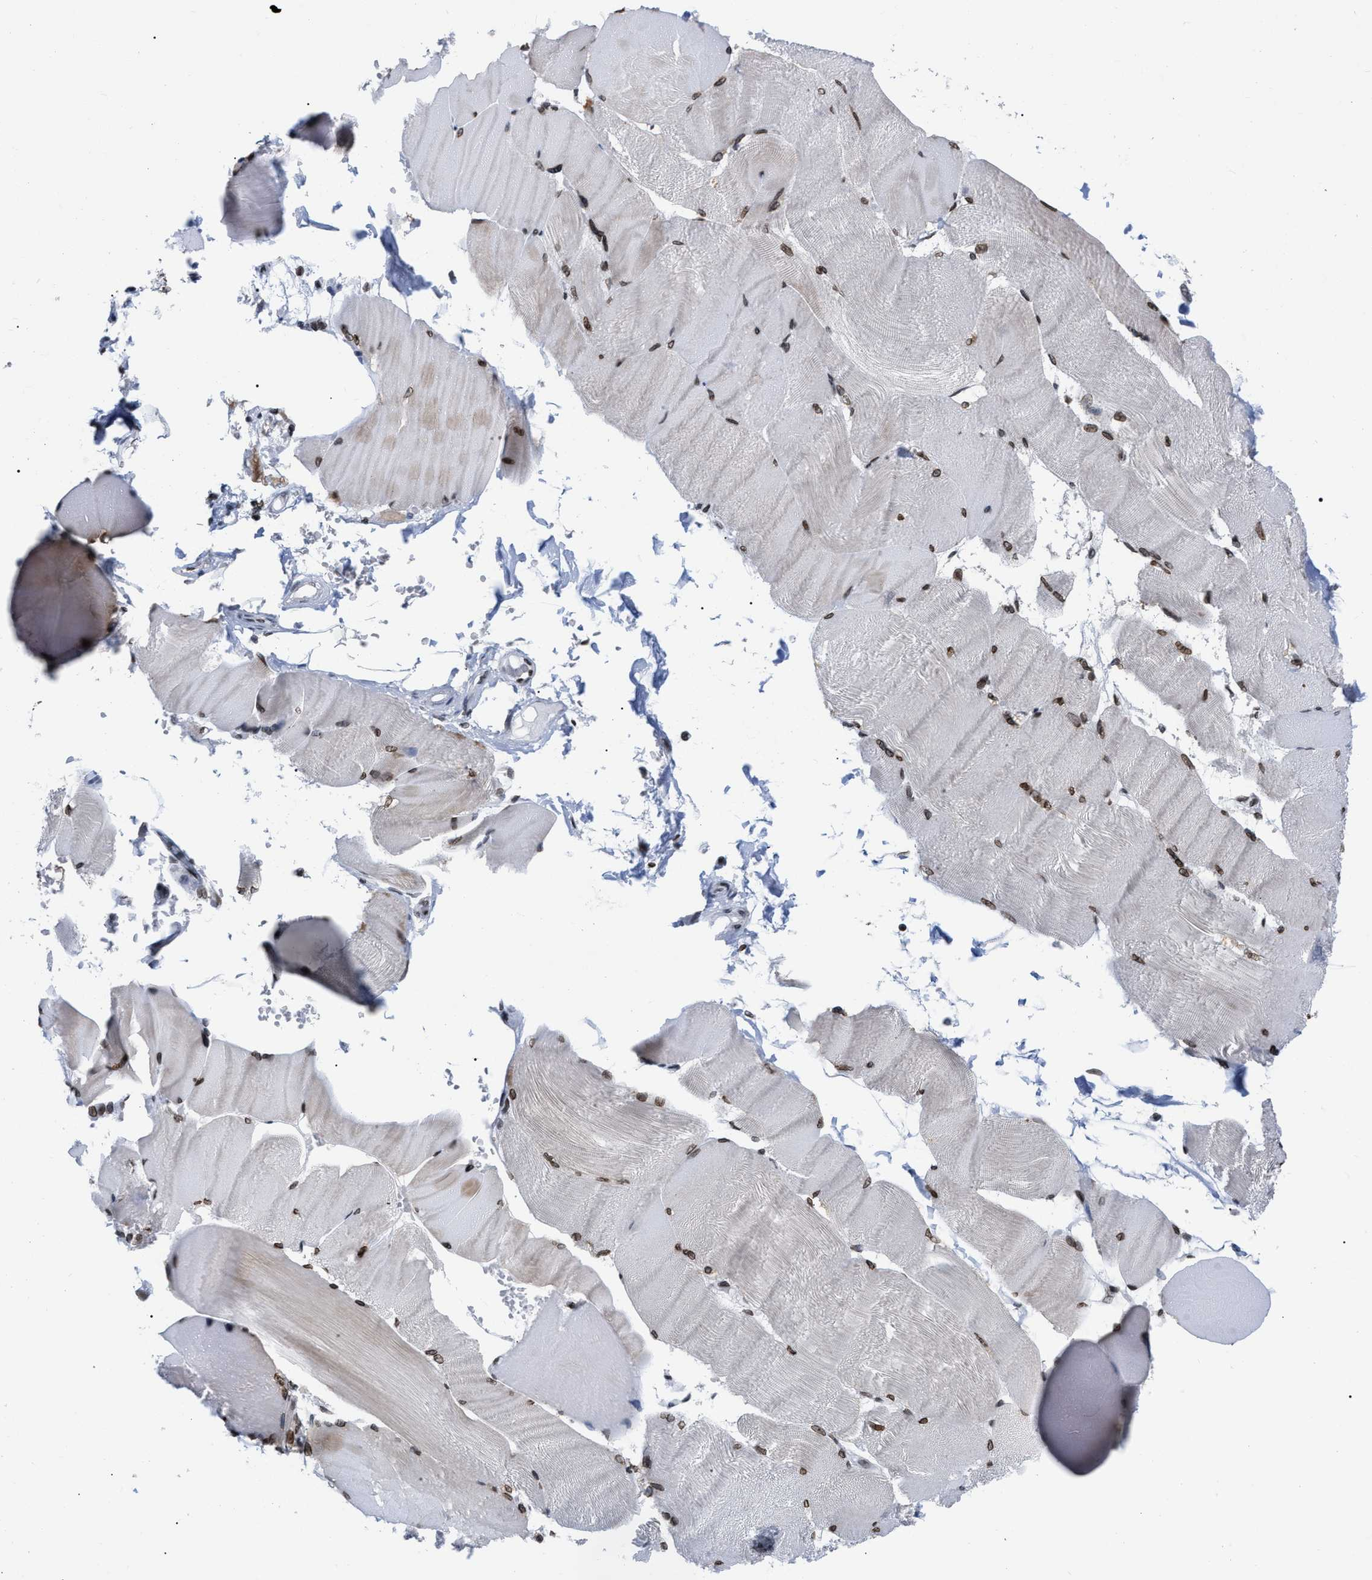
{"staining": {"intensity": "moderate", "quantity": ">75%", "location": "cytoplasmic/membranous,nuclear"}, "tissue": "skeletal muscle", "cell_type": "Myocytes", "image_type": "normal", "snomed": [{"axis": "morphology", "description": "Normal tissue, NOS"}, {"axis": "topography", "description": "Skin"}, {"axis": "topography", "description": "Skeletal muscle"}], "caption": "Protein positivity by immunohistochemistry demonstrates moderate cytoplasmic/membranous,nuclear positivity in approximately >75% of myocytes in unremarkable skeletal muscle. Nuclei are stained in blue.", "gene": "TPR", "patient": {"sex": "male", "age": 83}}